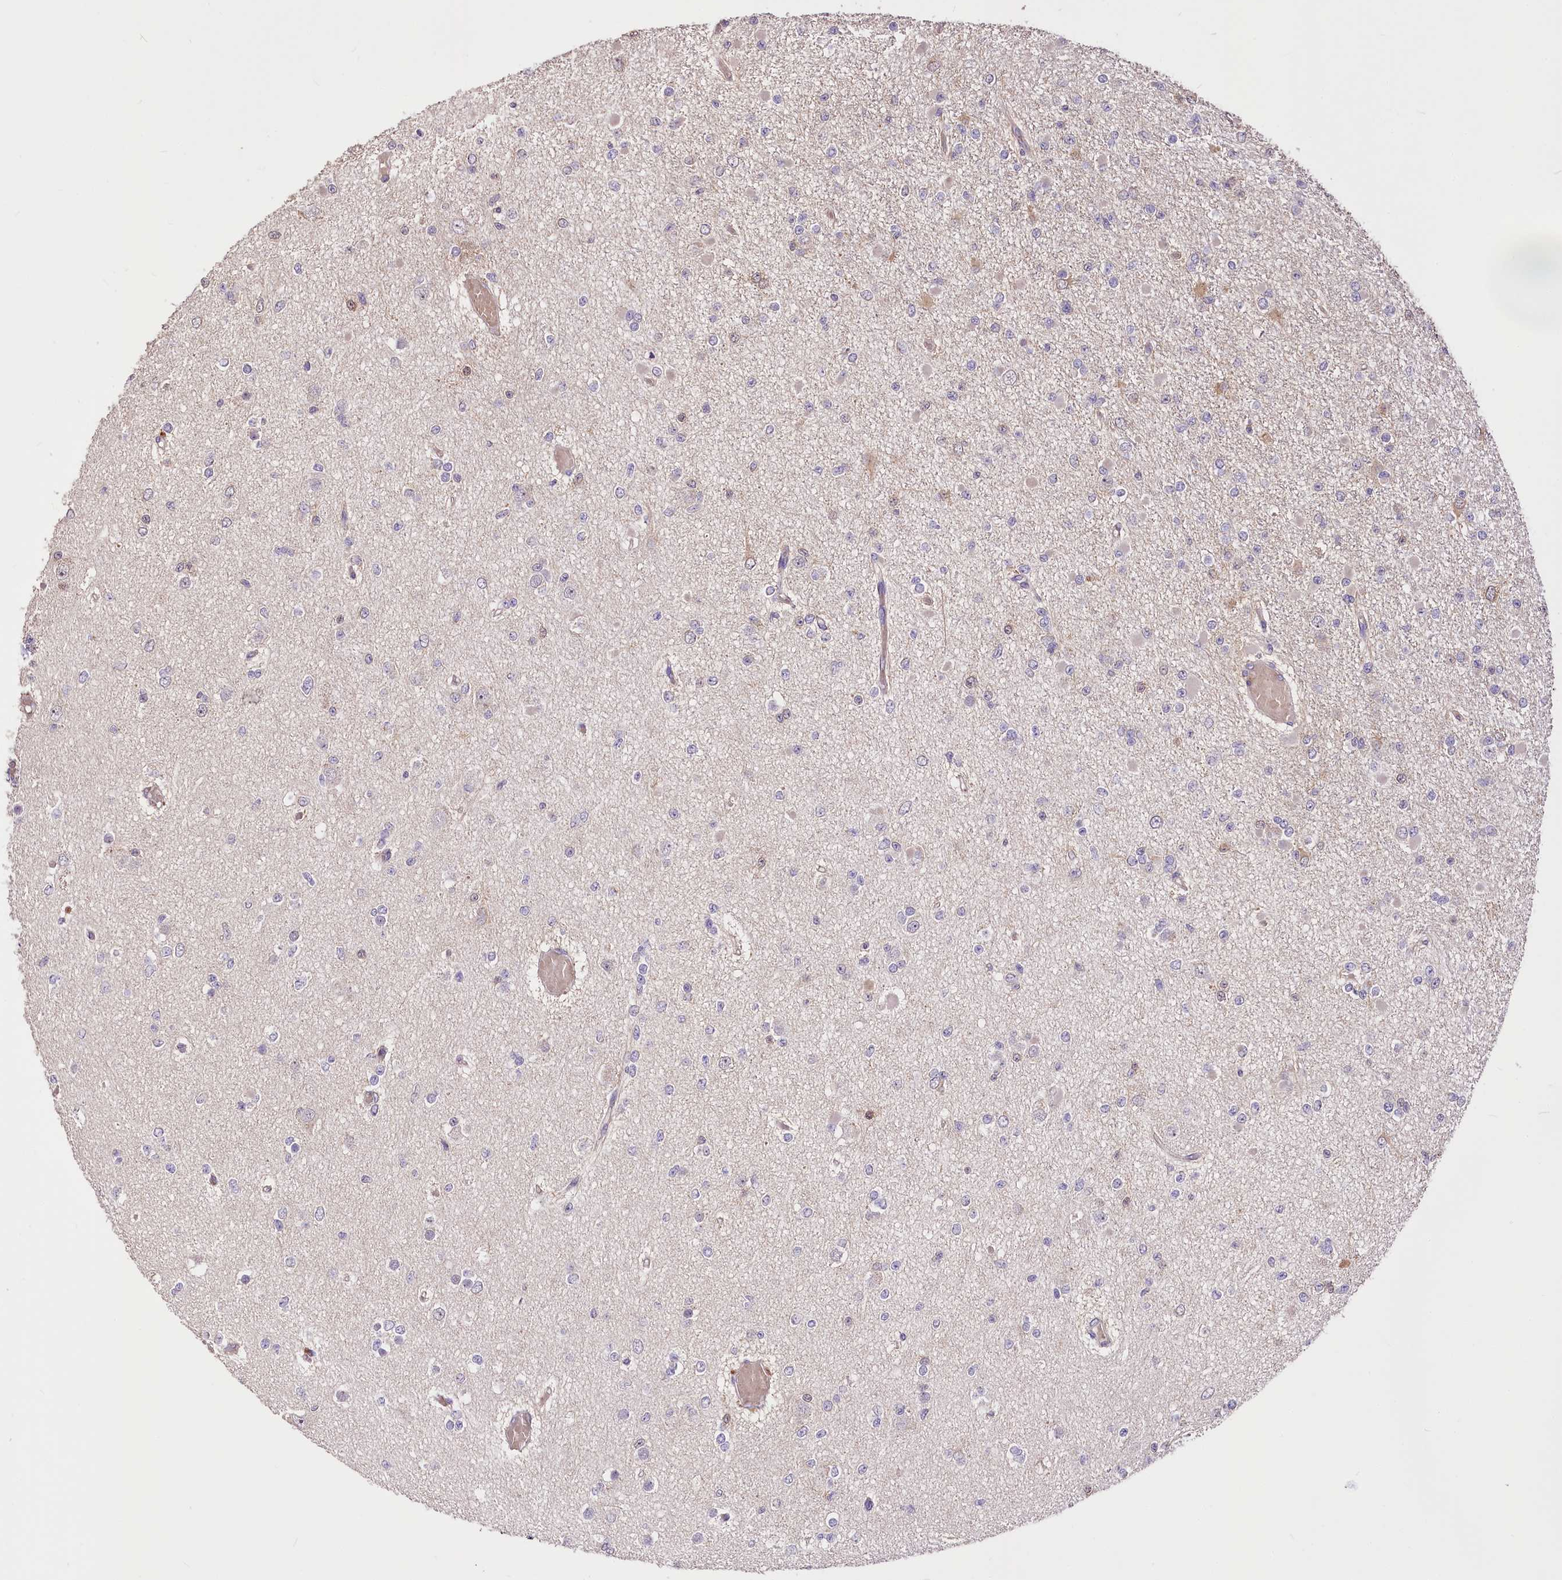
{"staining": {"intensity": "negative", "quantity": "none", "location": "none"}, "tissue": "glioma", "cell_type": "Tumor cells", "image_type": "cancer", "snomed": [{"axis": "morphology", "description": "Glioma, malignant, Low grade"}, {"axis": "topography", "description": "Brain"}], "caption": "Protein analysis of glioma shows no significant positivity in tumor cells.", "gene": "SERGEF", "patient": {"sex": "female", "age": 22}}